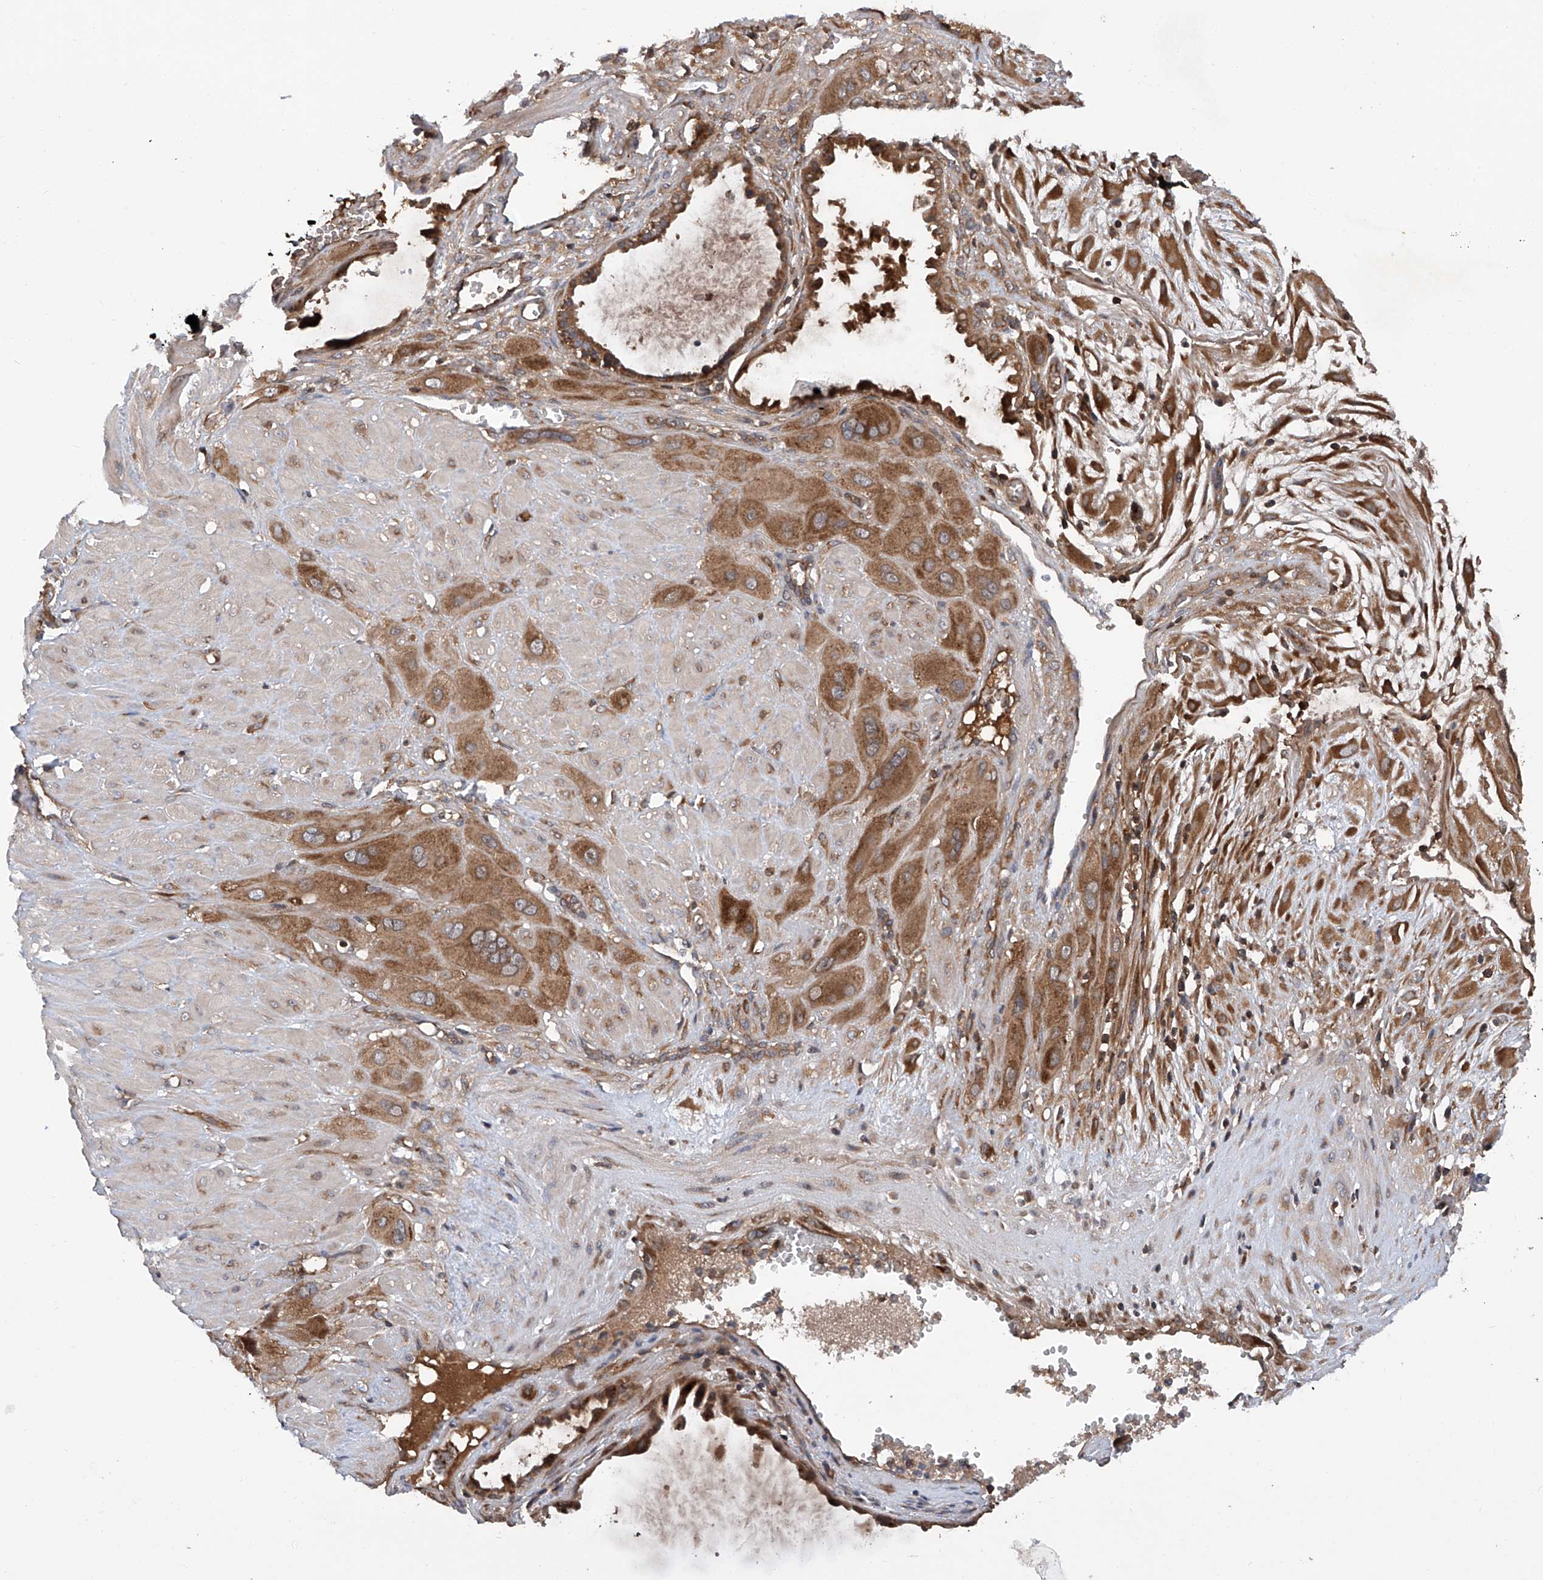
{"staining": {"intensity": "moderate", "quantity": ">75%", "location": "cytoplasmic/membranous"}, "tissue": "cervical cancer", "cell_type": "Tumor cells", "image_type": "cancer", "snomed": [{"axis": "morphology", "description": "Squamous cell carcinoma, NOS"}, {"axis": "topography", "description": "Cervix"}], "caption": "High-magnification brightfield microscopy of cervical cancer (squamous cell carcinoma) stained with DAB (brown) and counterstained with hematoxylin (blue). tumor cells exhibit moderate cytoplasmic/membranous staining is appreciated in about>75% of cells. (DAB (3,3'-diaminobenzidine) IHC with brightfield microscopy, high magnification).", "gene": "ASCC3", "patient": {"sex": "female", "age": 34}}